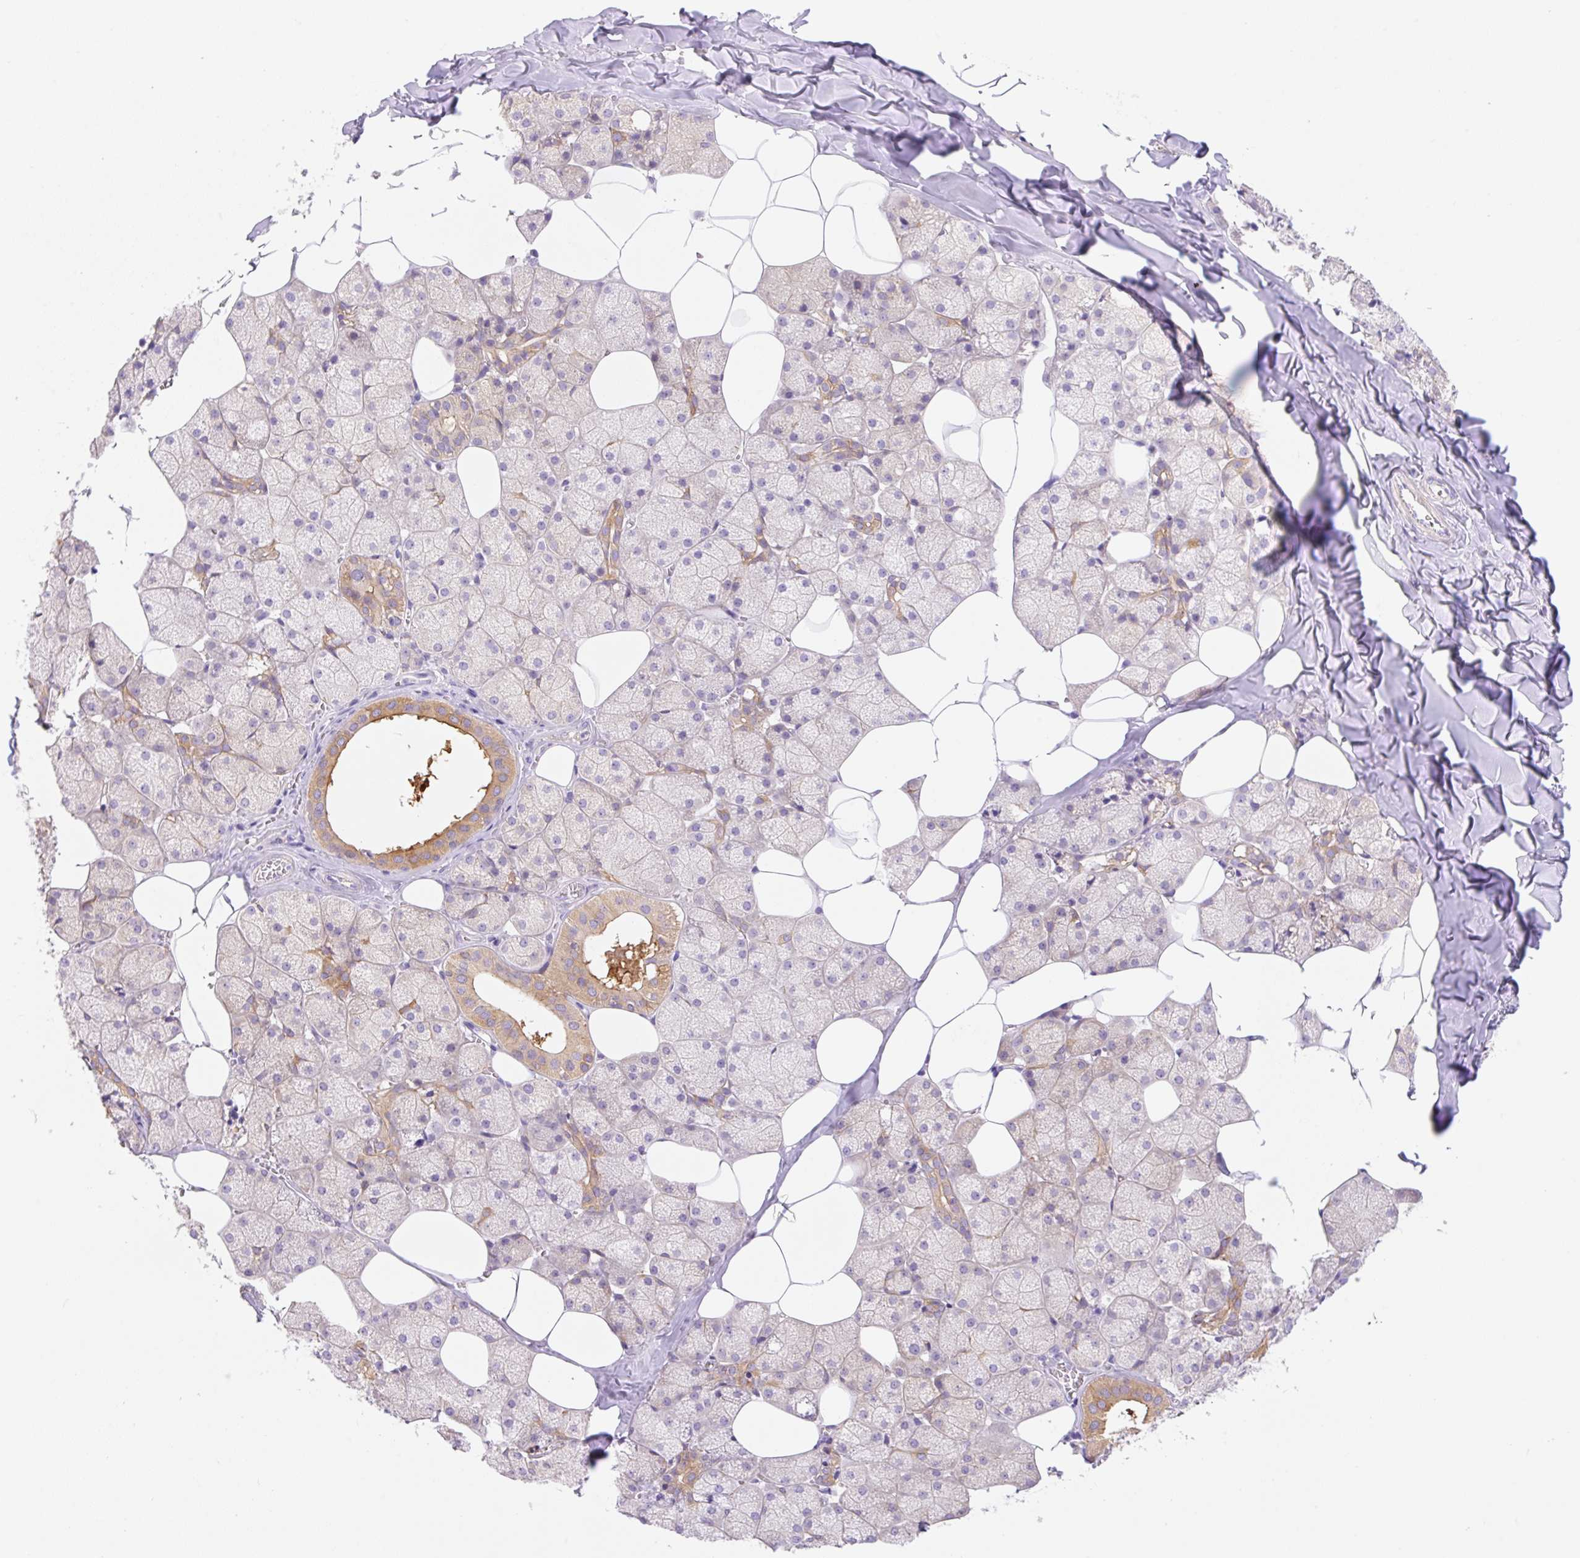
{"staining": {"intensity": "moderate", "quantity": "25%-75%", "location": "cytoplasmic/membranous"}, "tissue": "salivary gland", "cell_type": "Glandular cells", "image_type": "normal", "snomed": [{"axis": "morphology", "description": "Normal tissue, NOS"}, {"axis": "topography", "description": "Salivary gland"}, {"axis": "topography", "description": "Peripheral nerve tissue"}], "caption": "Moderate cytoplasmic/membranous staining for a protein is appreciated in approximately 25%-75% of glandular cells of benign salivary gland using IHC.", "gene": "DENND5A", "patient": {"sex": "male", "age": 38}}